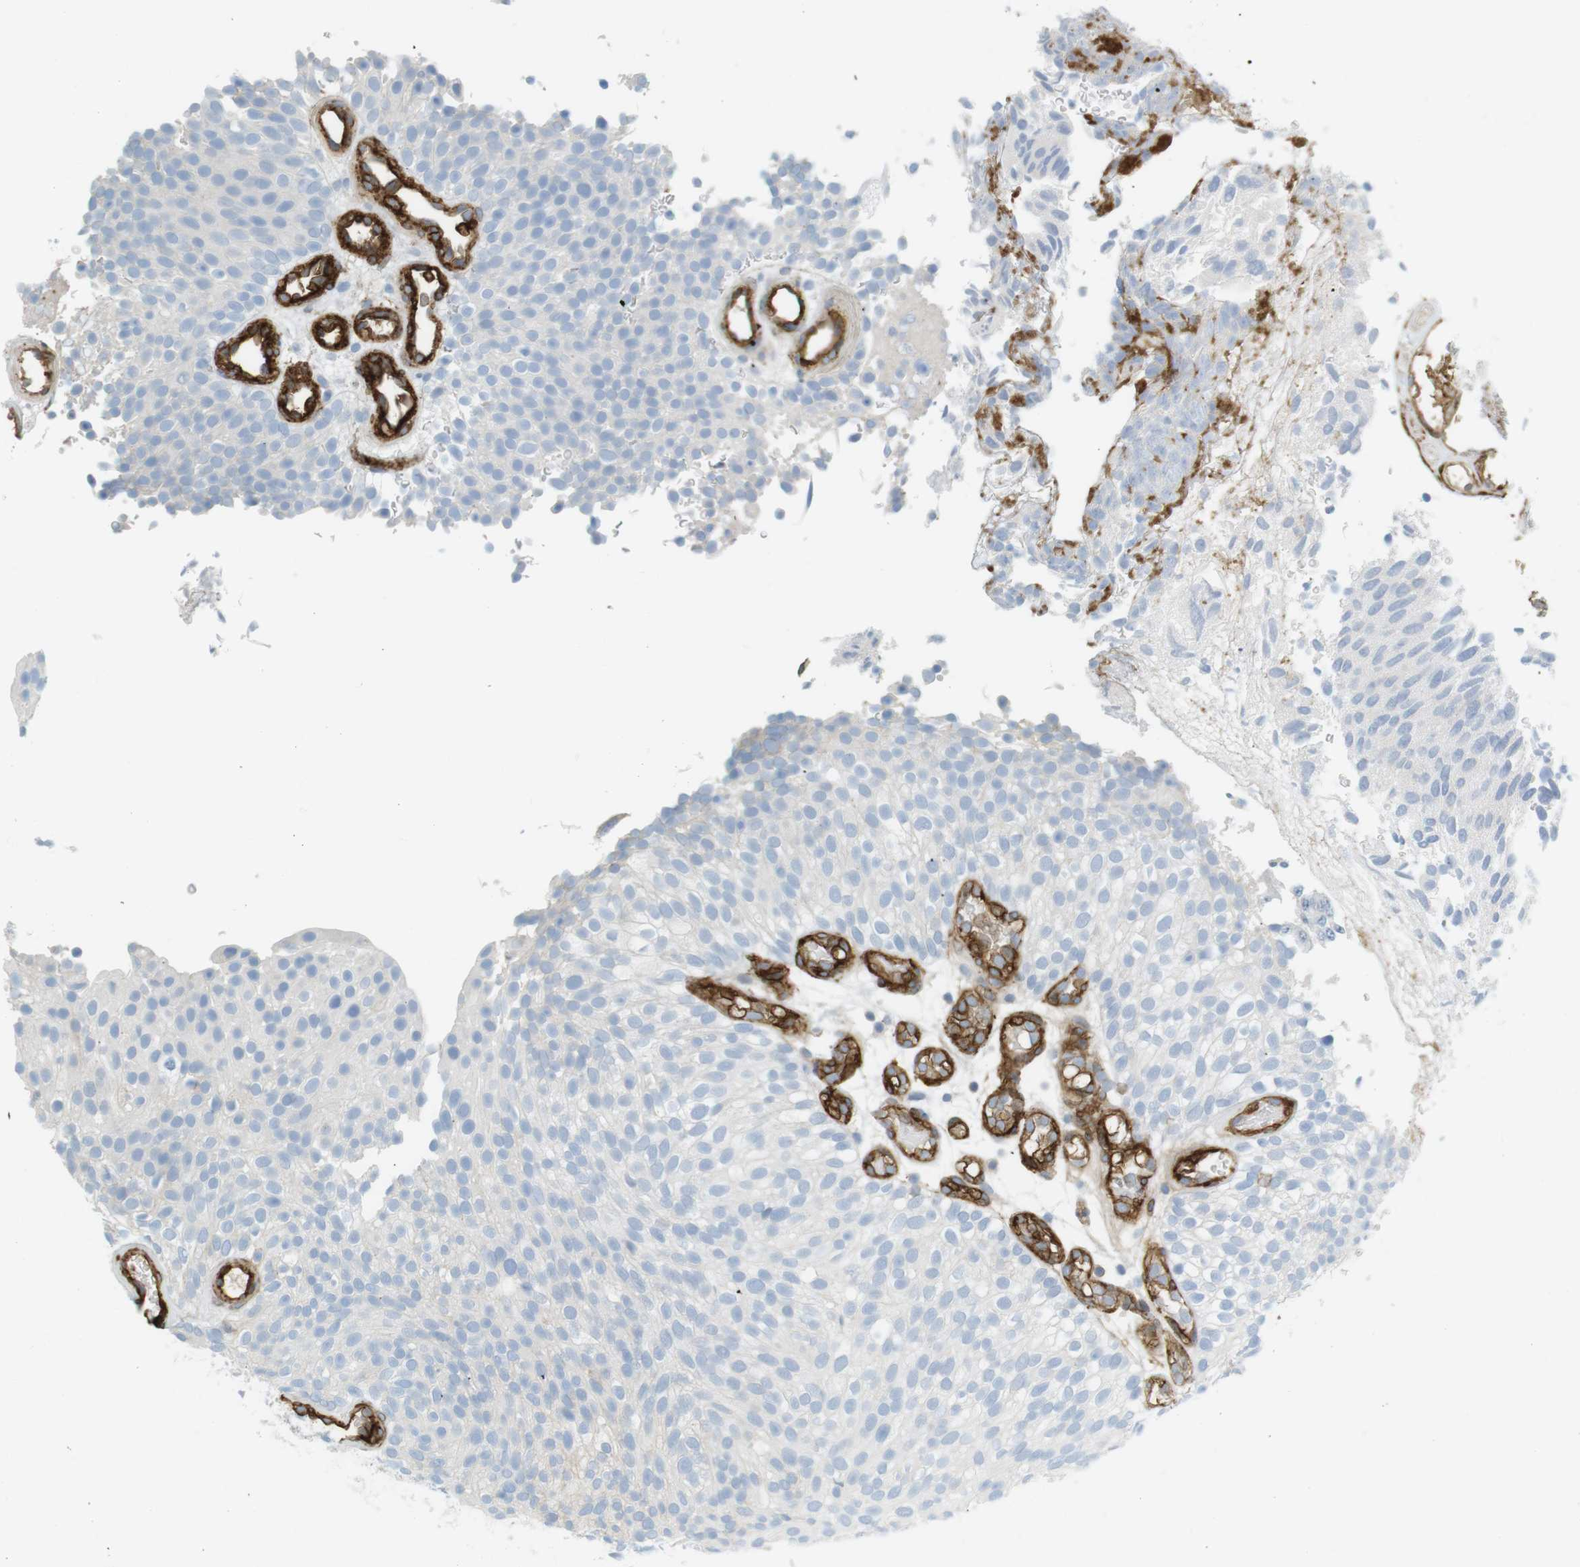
{"staining": {"intensity": "negative", "quantity": "none", "location": "none"}, "tissue": "urothelial cancer", "cell_type": "Tumor cells", "image_type": "cancer", "snomed": [{"axis": "morphology", "description": "Urothelial carcinoma, Low grade"}, {"axis": "topography", "description": "Urinary bladder"}], "caption": "Immunohistochemistry (IHC) histopathology image of neoplastic tissue: human urothelial cancer stained with DAB (3,3'-diaminobenzidine) shows no significant protein staining in tumor cells.", "gene": "F2R", "patient": {"sex": "male", "age": 78}}